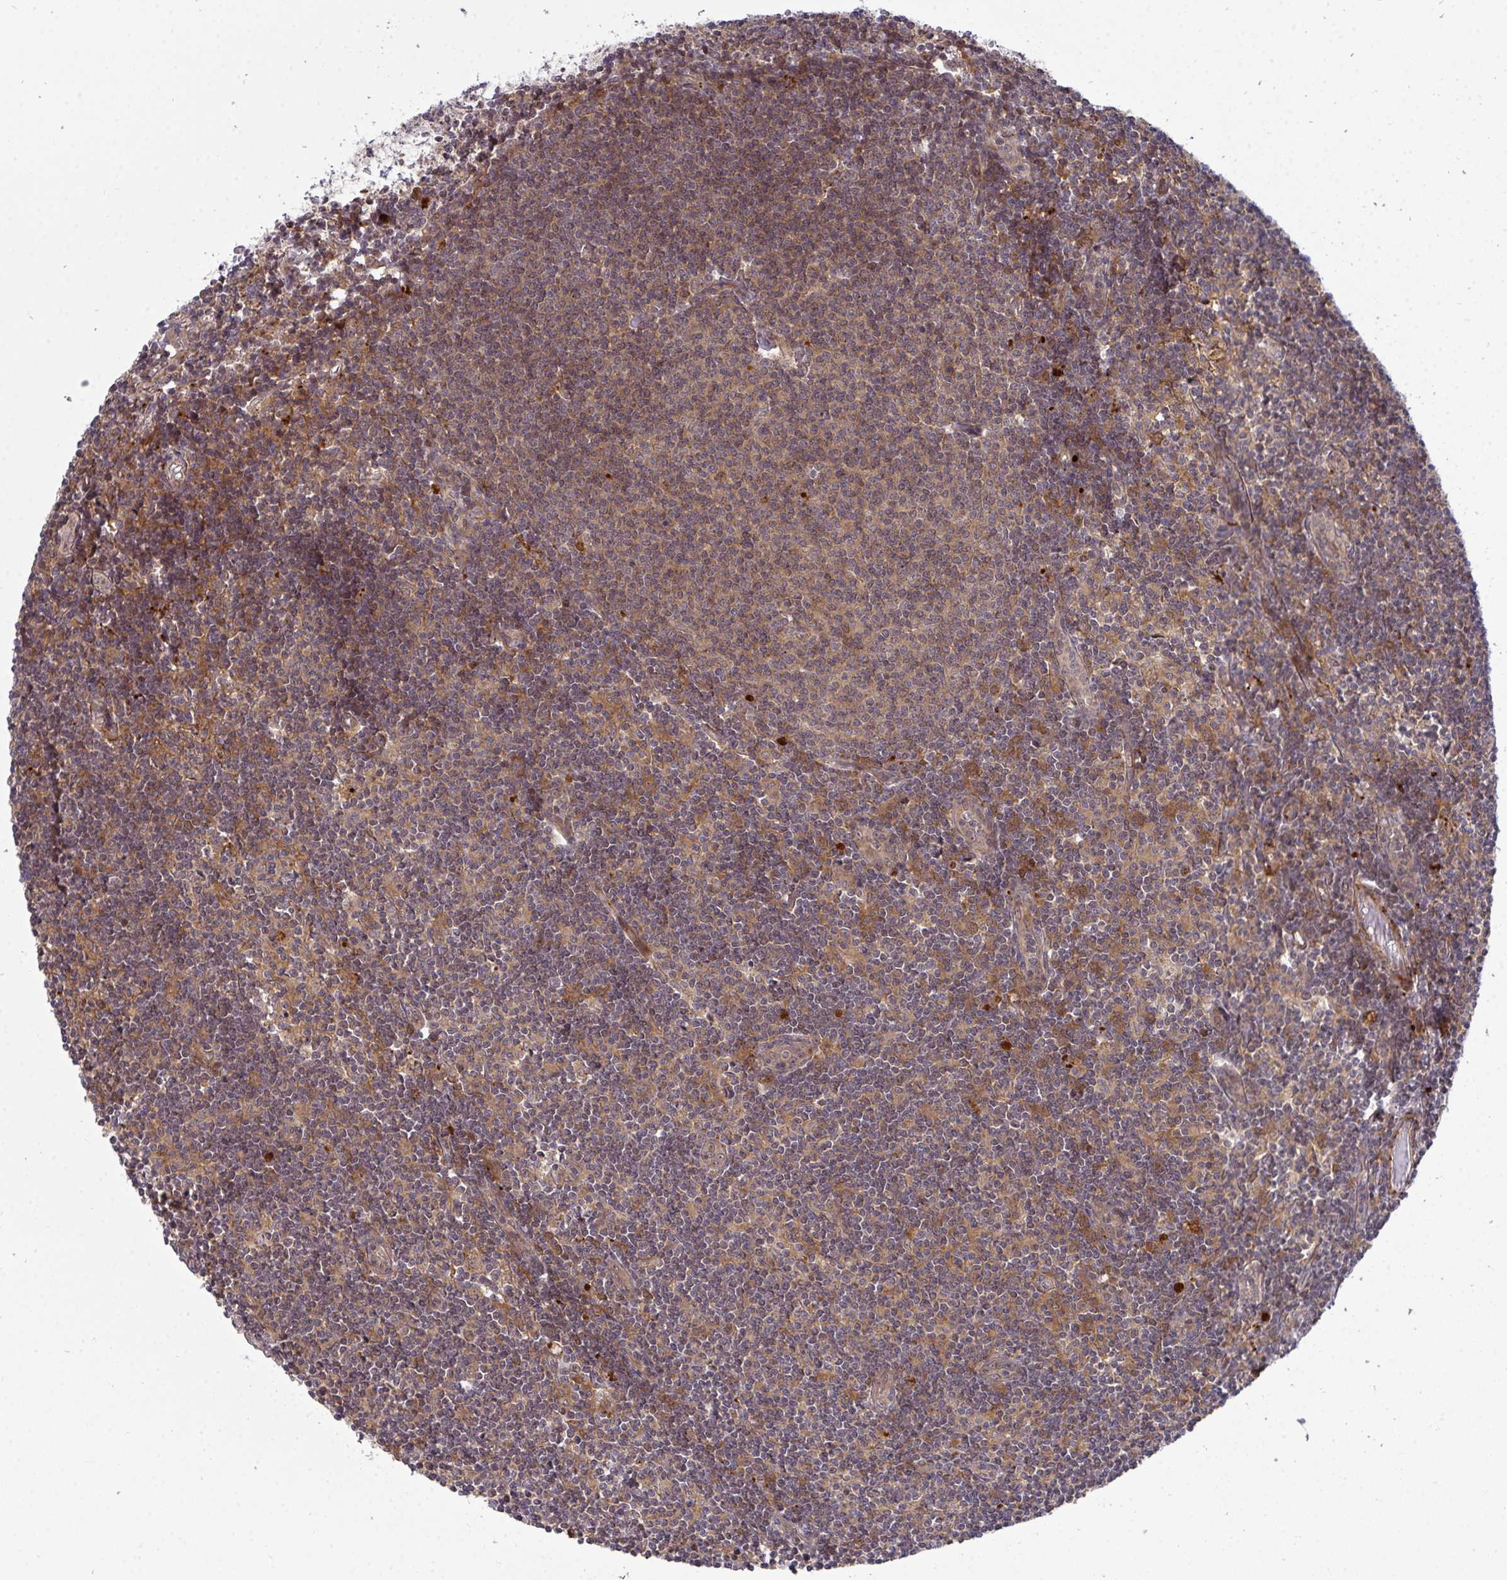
{"staining": {"intensity": "moderate", "quantity": ">75%", "location": "cytoplasmic/membranous"}, "tissue": "lymph node", "cell_type": "Germinal center cells", "image_type": "normal", "snomed": [{"axis": "morphology", "description": "Normal tissue, NOS"}, {"axis": "topography", "description": "Lymph node"}], "caption": "Immunohistochemistry photomicrograph of unremarkable lymph node: human lymph node stained using immunohistochemistry (IHC) shows medium levels of moderate protein expression localized specifically in the cytoplasmic/membranous of germinal center cells, appearing as a cytoplasmic/membranous brown color.", "gene": "TRIM44", "patient": {"sex": "female", "age": 31}}